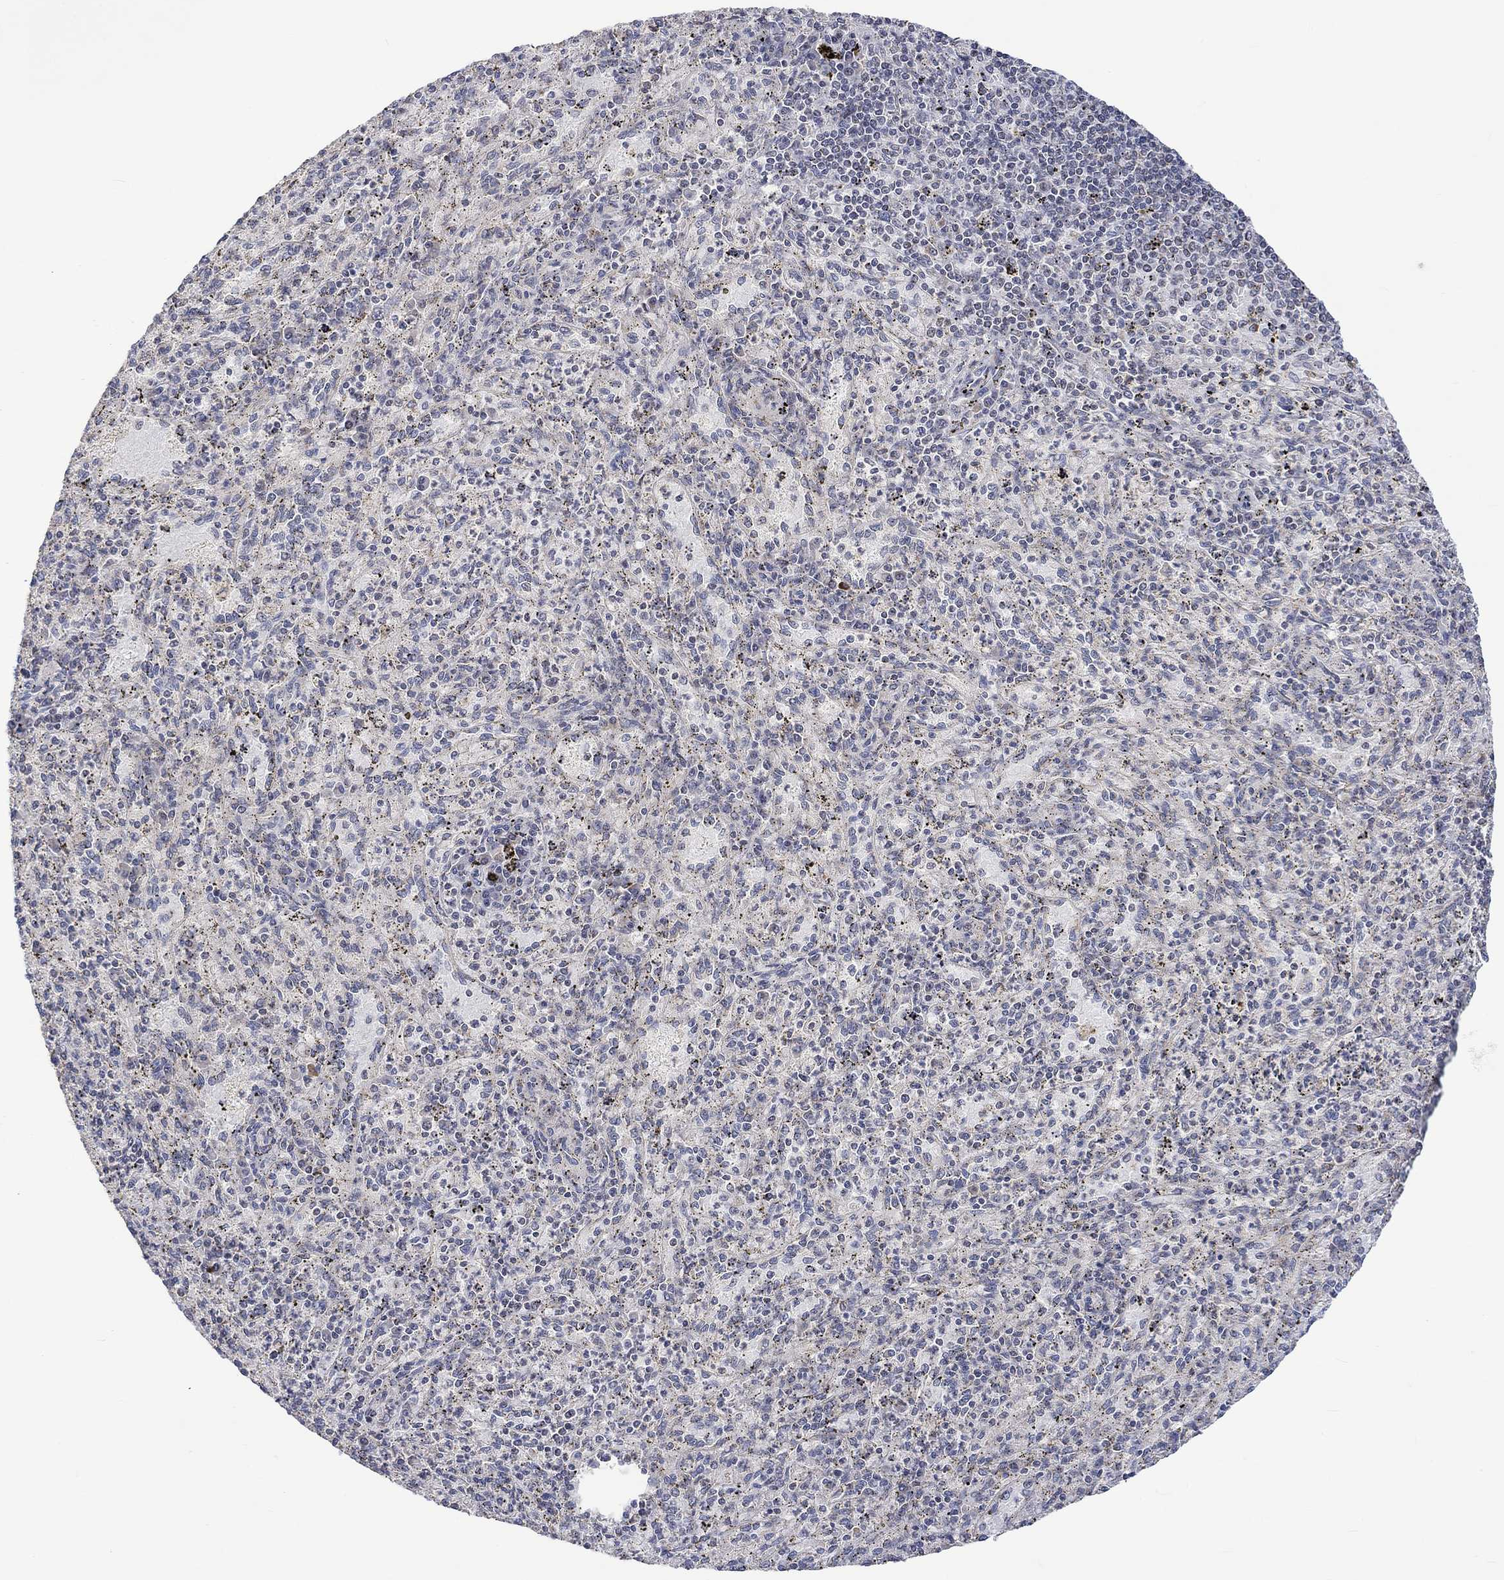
{"staining": {"intensity": "negative", "quantity": "none", "location": "none"}, "tissue": "spleen", "cell_type": "Cells in red pulp", "image_type": "normal", "snomed": [{"axis": "morphology", "description": "Normal tissue, NOS"}, {"axis": "topography", "description": "Spleen"}], "caption": "Immunohistochemistry image of normal spleen: human spleen stained with DAB exhibits no significant protein positivity in cells in red pulp.", "gene": "SLC48A1", "patient": {"sex": "male", "age": 60}}